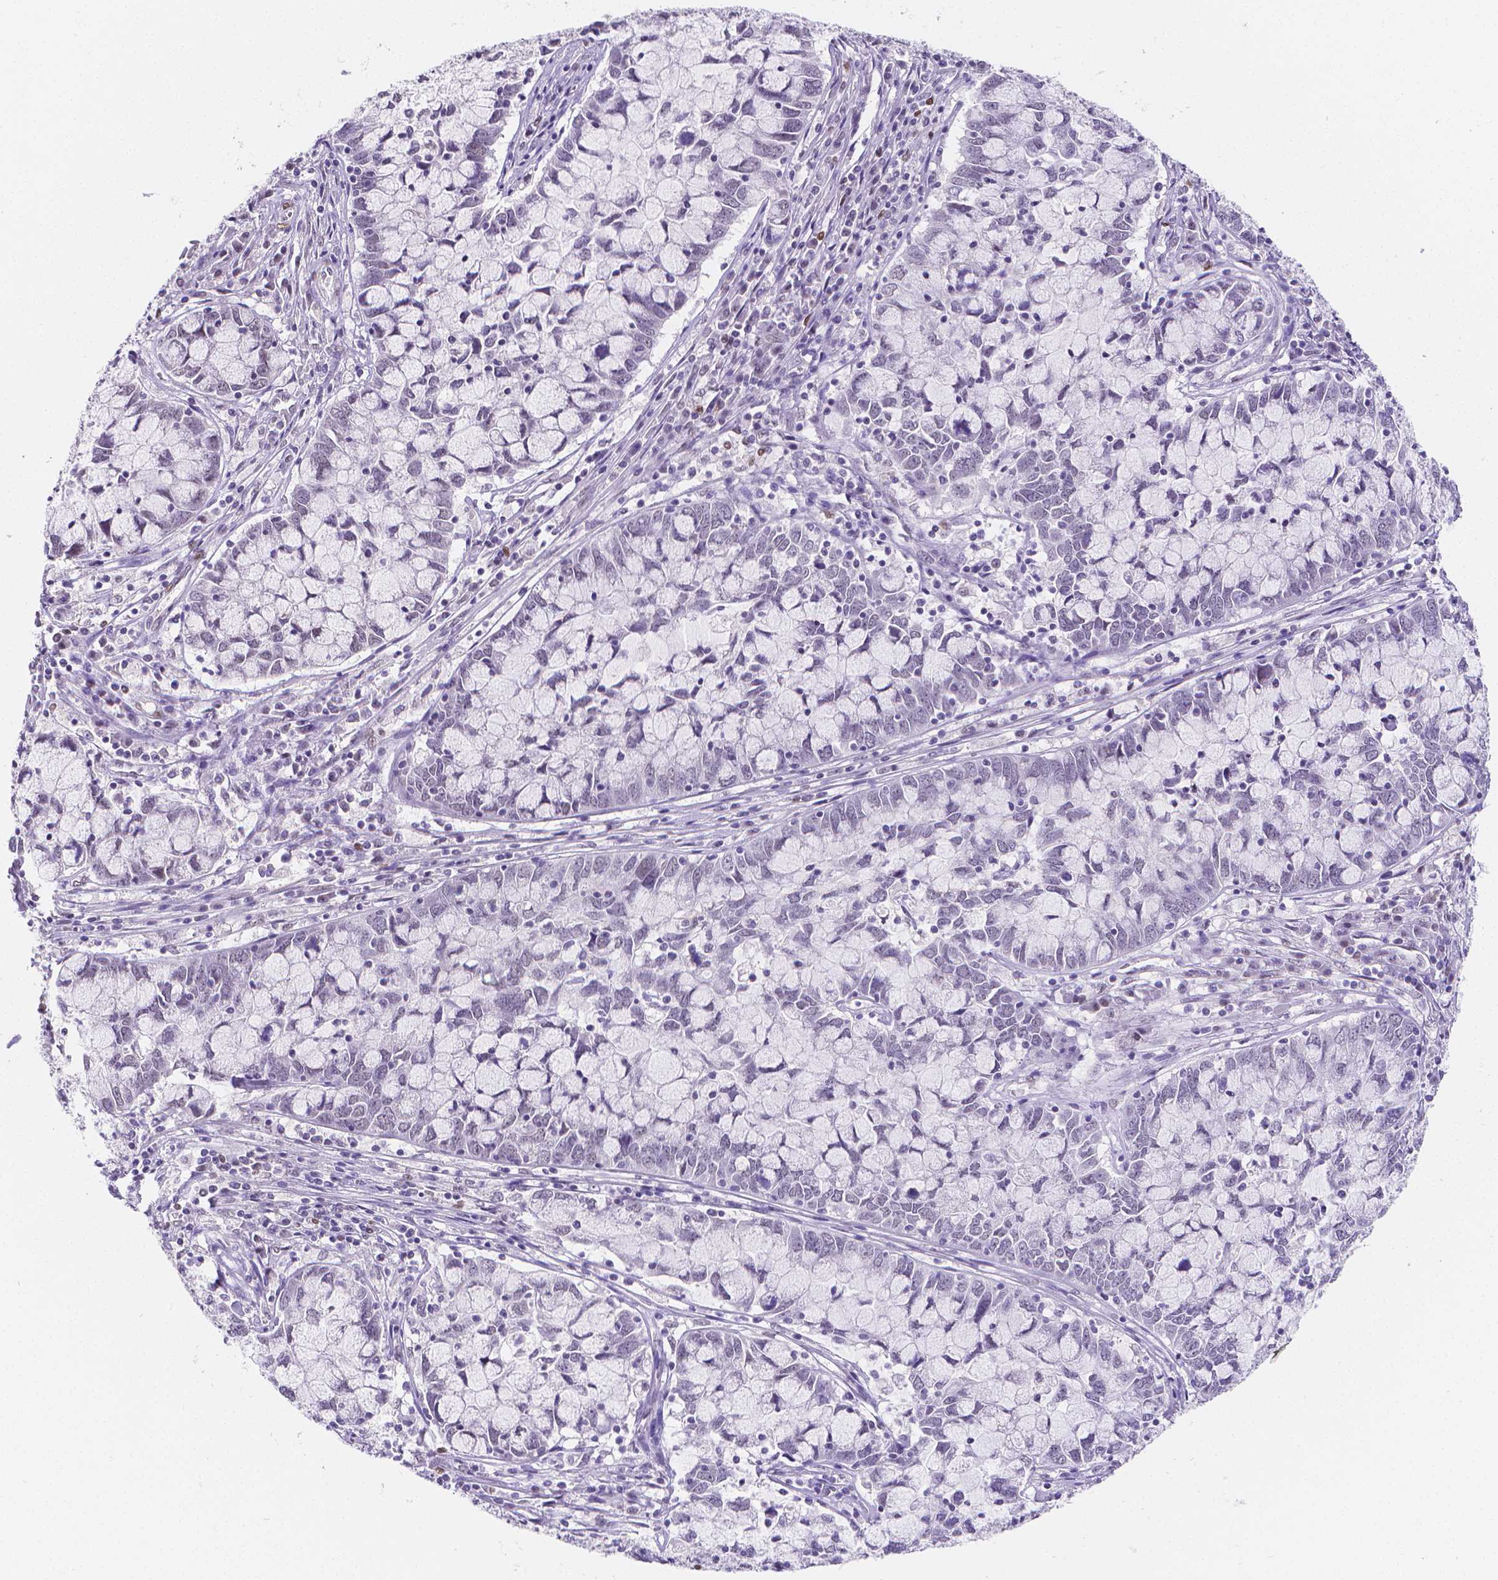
{"staining": {"intensity": "negative", "quantity": "none", "location": "none"}, "tissue": "cervical cancer", "cell_type": "Tumor cells", "image_type": "cancer", "snomed": [{"axis": "morphology", "description": "Adenocarcinoma, NOS"}, {"axis": "topography", "description": "Cervix"}], "caption": "Tumor cells are negative for protein expression in human cervical adenocarcinoma.", "gene": "MEF2C", "patient": {"sex": "female", "age": 40}}